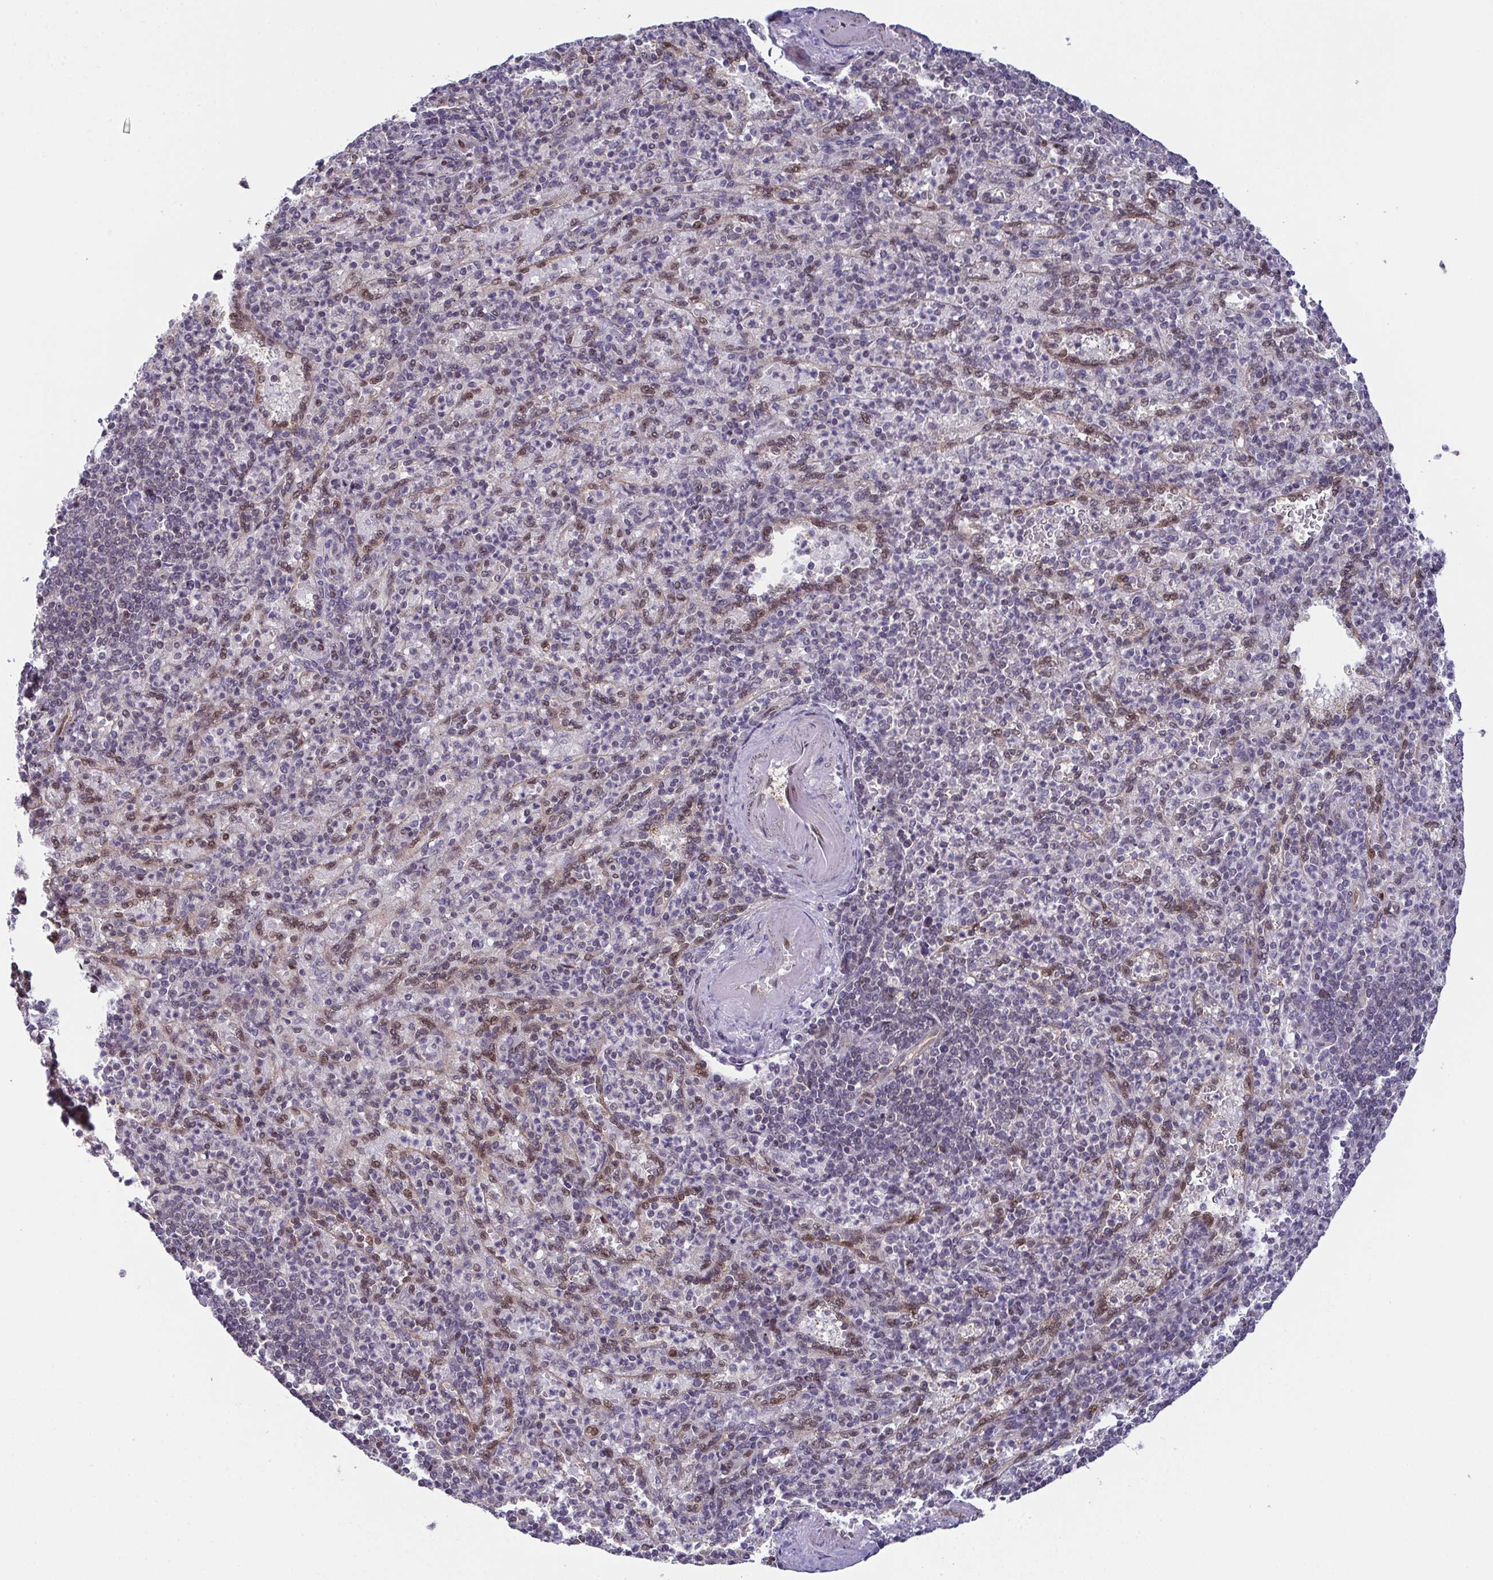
{"staining": {"intensity": "weak", "quantity": "<25%", "location": "nuclear"}, "tissue": "spleen", "cell_type": "Cells in red pulp", "image_type": "normal", "snomed": [{"axis": "morphology", "description": "Normal tissue, NOS"}, {"axis": "topography", "description": "Spleen"}], "caption": "A high-resolution photomicrograph shows immunohistochemistry staining of benign spleen, which shows no significant expression in cells in red pulp.", "gene": "DNAJB1", "patient": {"sex": "female", "age": 74}}